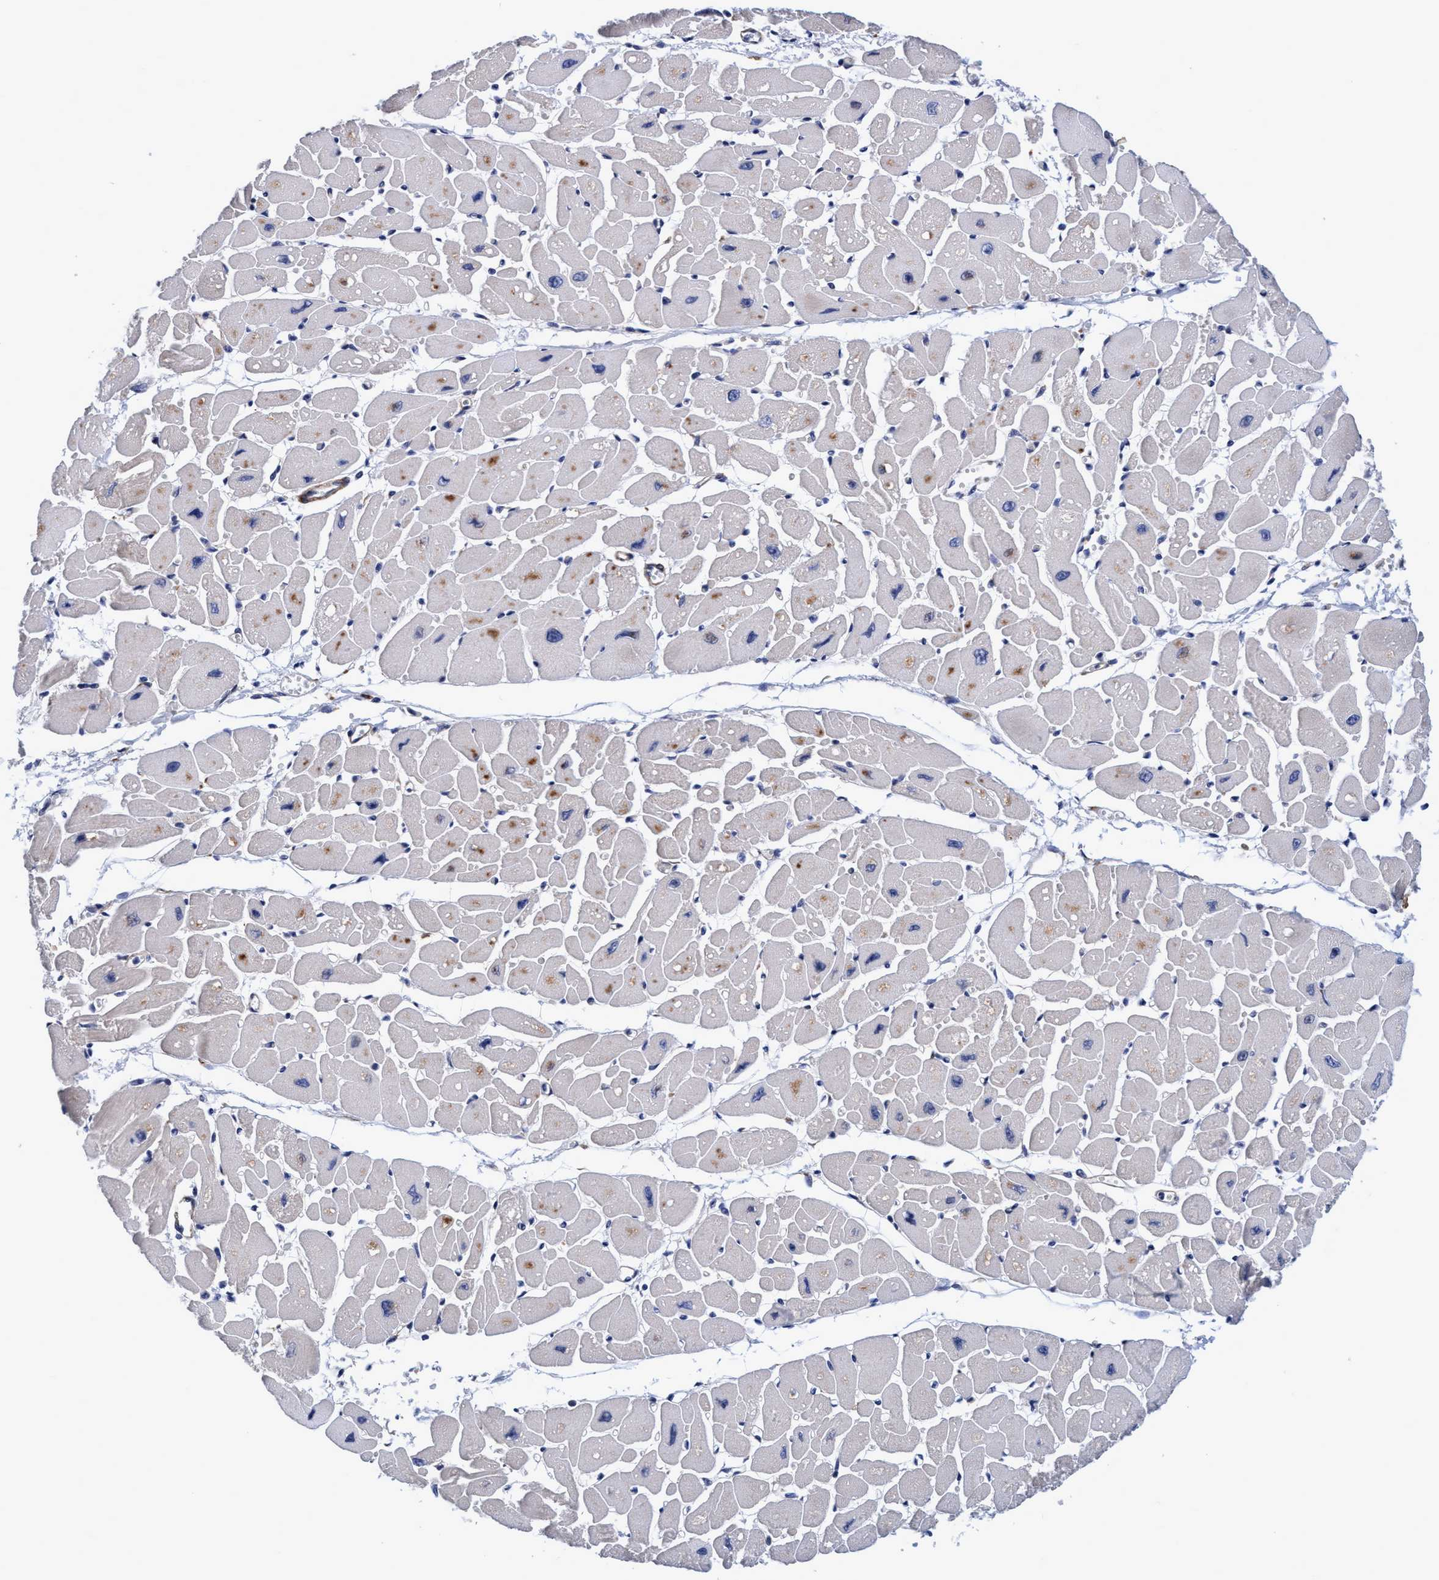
{"staining": {"intensity": "weak", "quantity": "25%-75%", "location": "cytoplasmic/membranous"}, "tissue": "heart muscle", "cell_type": "Cardiomyocytes", "image_type": "normal", "snomed": [{"axis": "morphology", "description": "Normal tissue, NOS"}, {"axis": "topography", "description": "Heart"}], "caption": "Unremarkable heart muscle reveals weak cytoplasmic/membranous positivity in approximately 25%-75% of cardiomyocytes.", "gene": "CALCOCO2", "patient": {"sex": "female", "age": 54}}